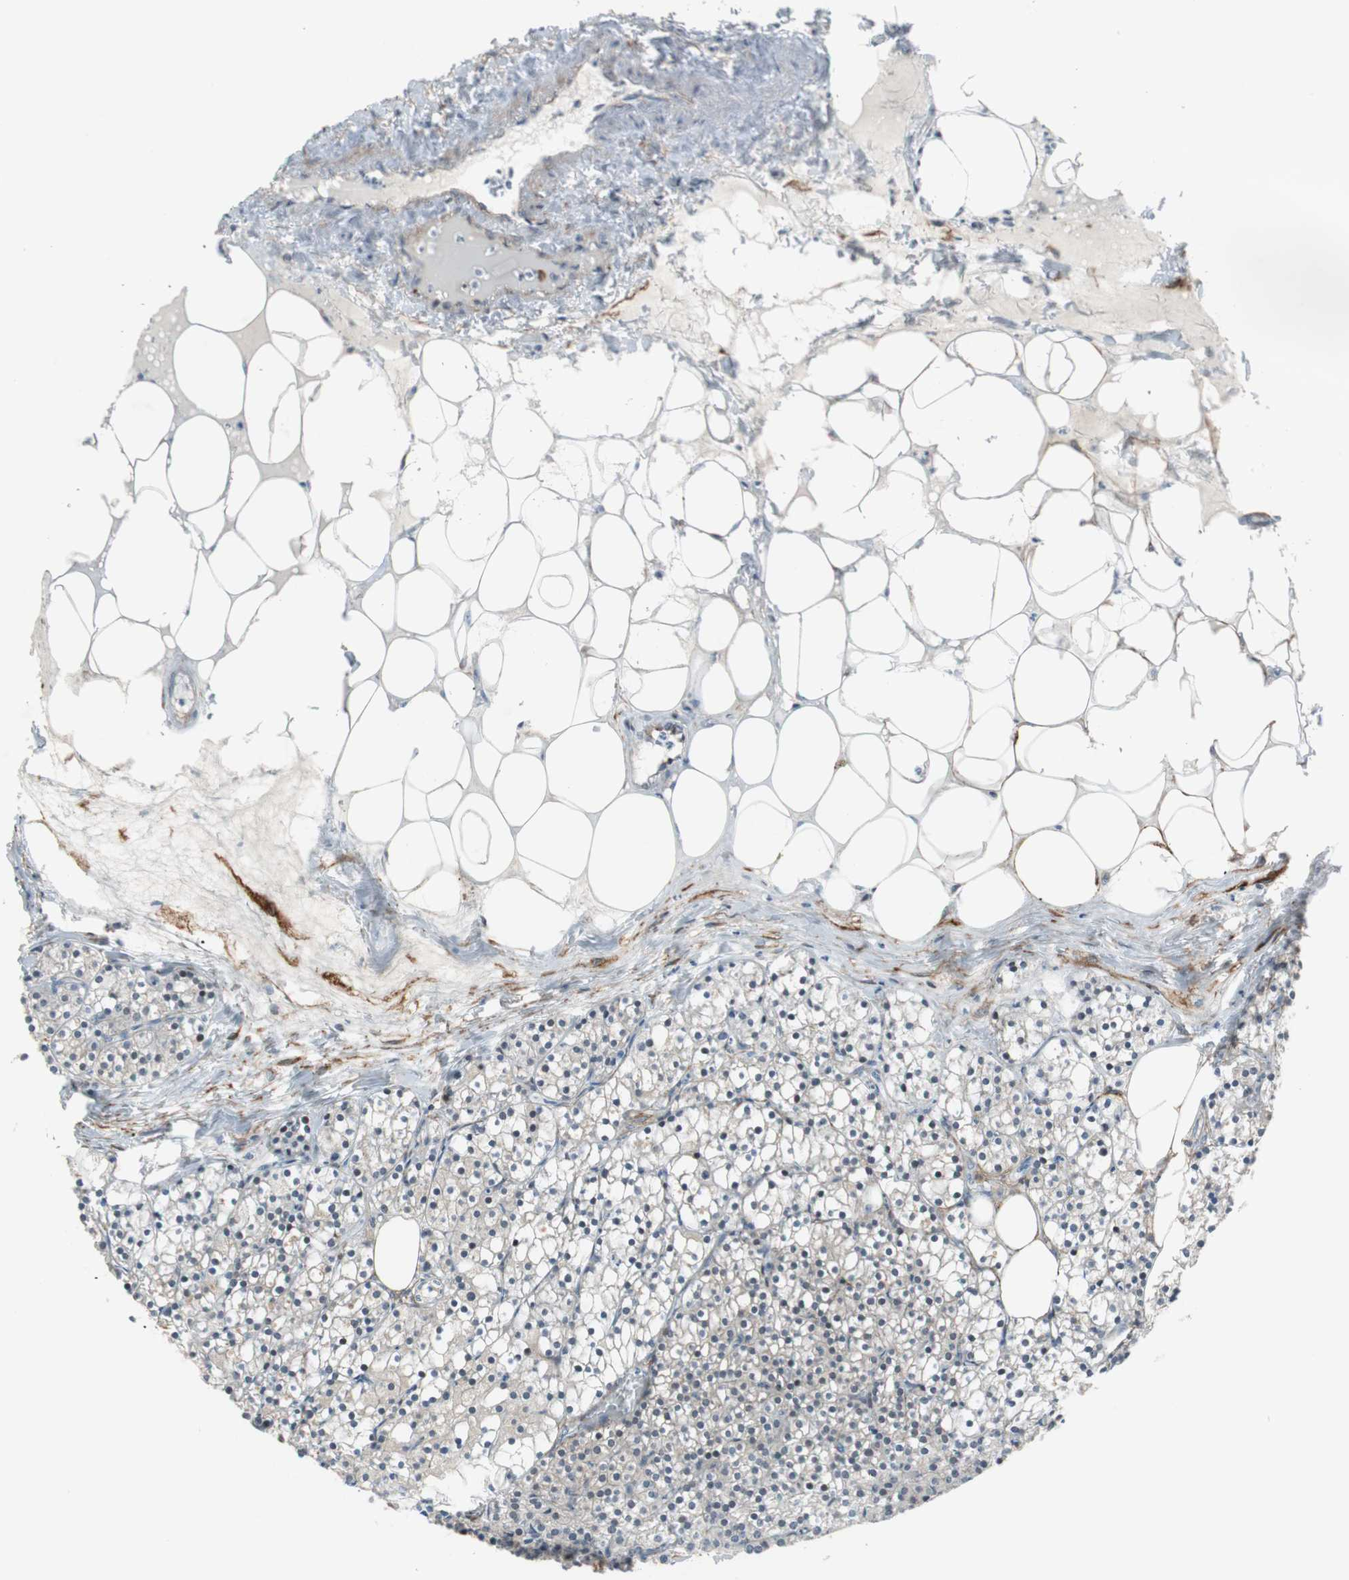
{"staining": {"intensity": "weak", "quantity": ">75%", "location": "cytoplasmic/membranous"}, "tissue": "parathyroid gland", "cell_type": "Glandular cells", "image_type": "normal", "snomed": [{"axis": "morphology", "description": "Normal tissue, NOS"}, {"axis": "topography", "description": "Parathyroid gland"}], "caption": "Immunohistochemistry micrograph of benign parathyroid gland stained for a protein (brown), which shows low levels of weak cytoplasmic/membranous staining in about >75% of glandular cells.", "gene": "FBXO44", "patient": {"sex": "female", "age": 63}}